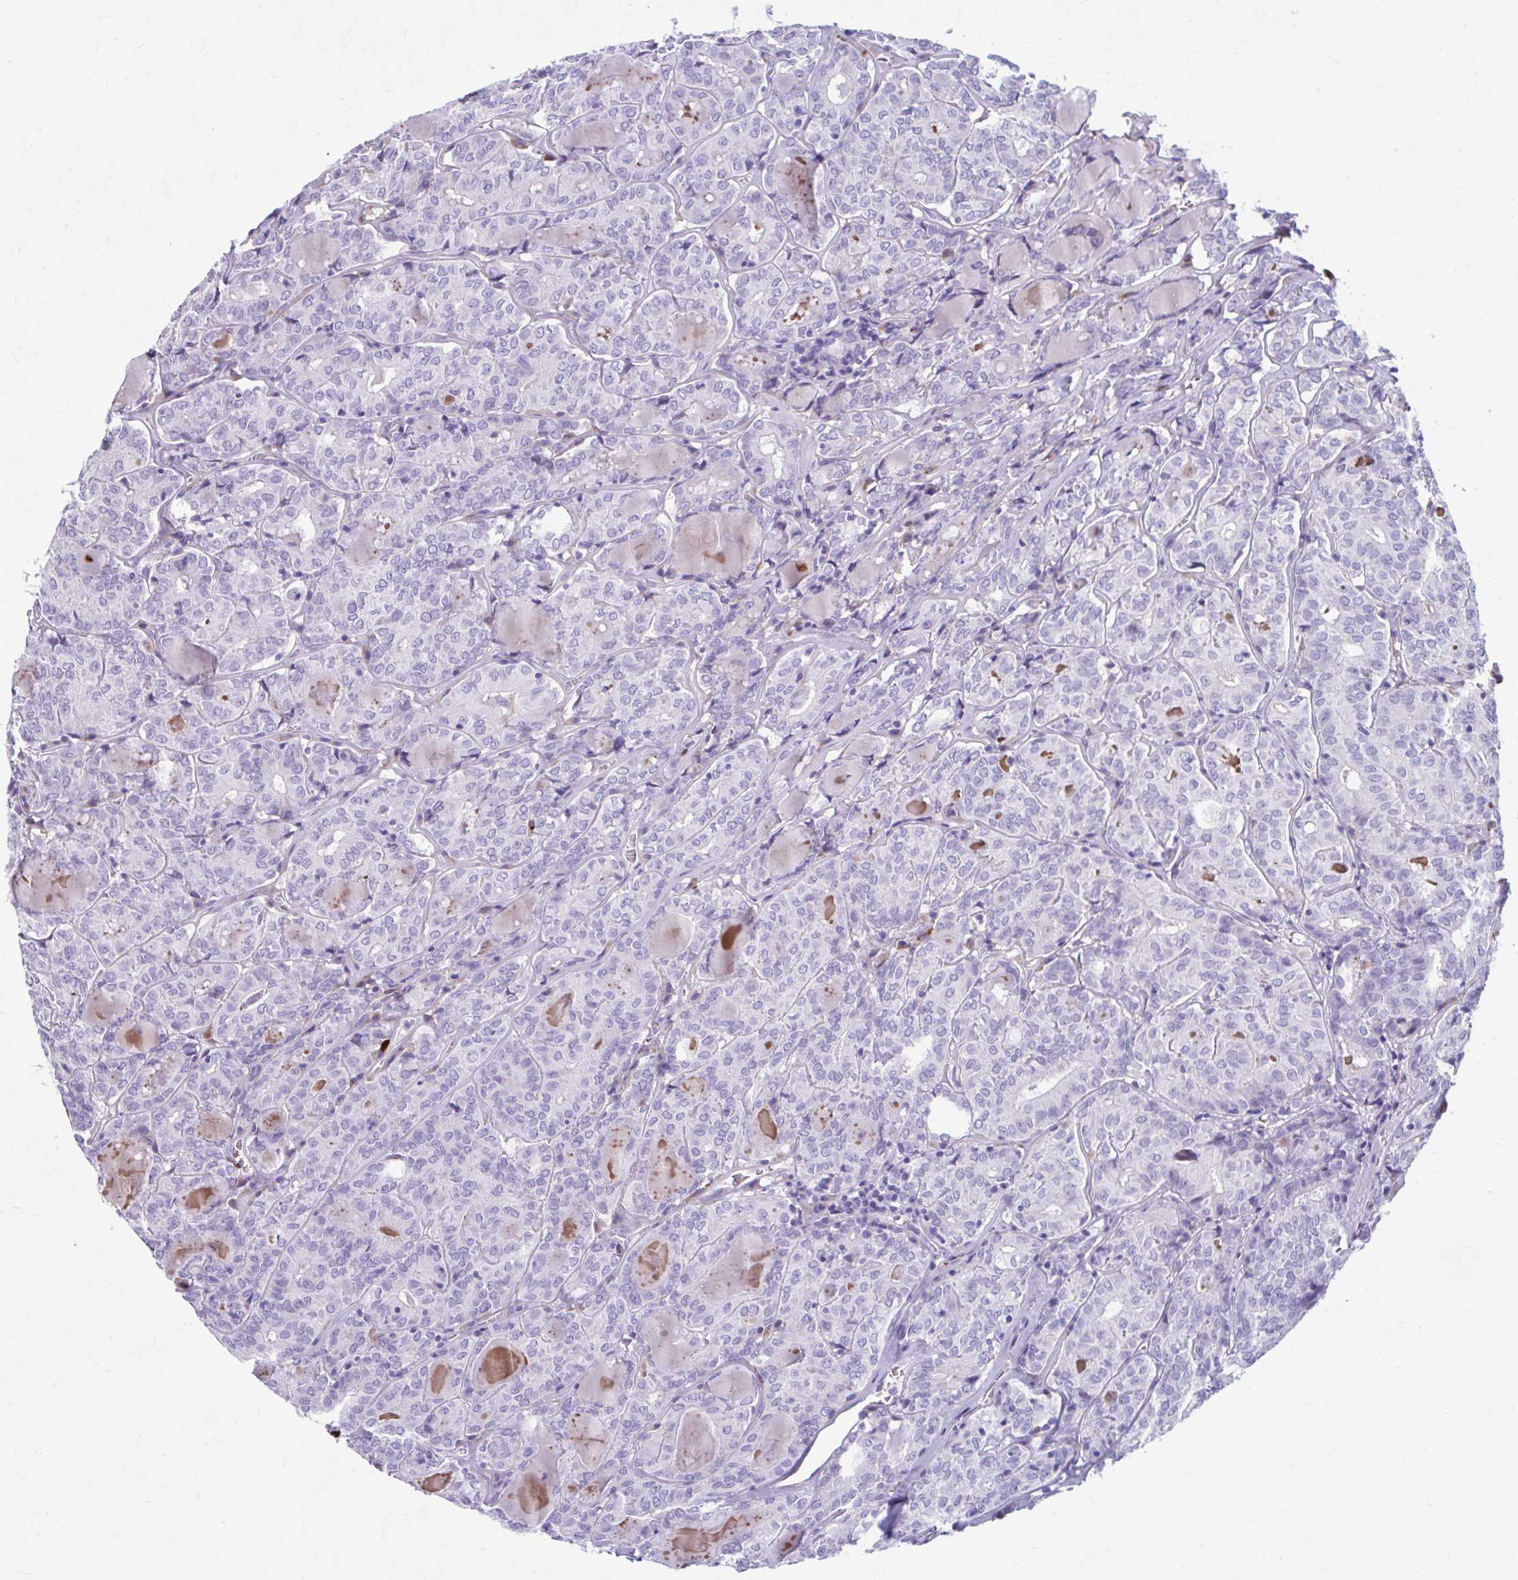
{"staining": {"intensity": "negative", "quantity": "none", "location": "none"}, "tissue": "thyroid cancer", "cell_type": "Tumor cells", "image_type": "cancer", "snomed": [{"axis": "morphology", "description": "Papillary adenocarcinoma, NOS"}, {"axis": "topography", "description": "Thyroid gland"}], "caption": "Immunohistochemical staining of thyroid papillary adenocarcinoma demonstrates no significant expression in tumor cells.", "gene": "C12orf71", "patient": {"sex": "female", "age": 72}}